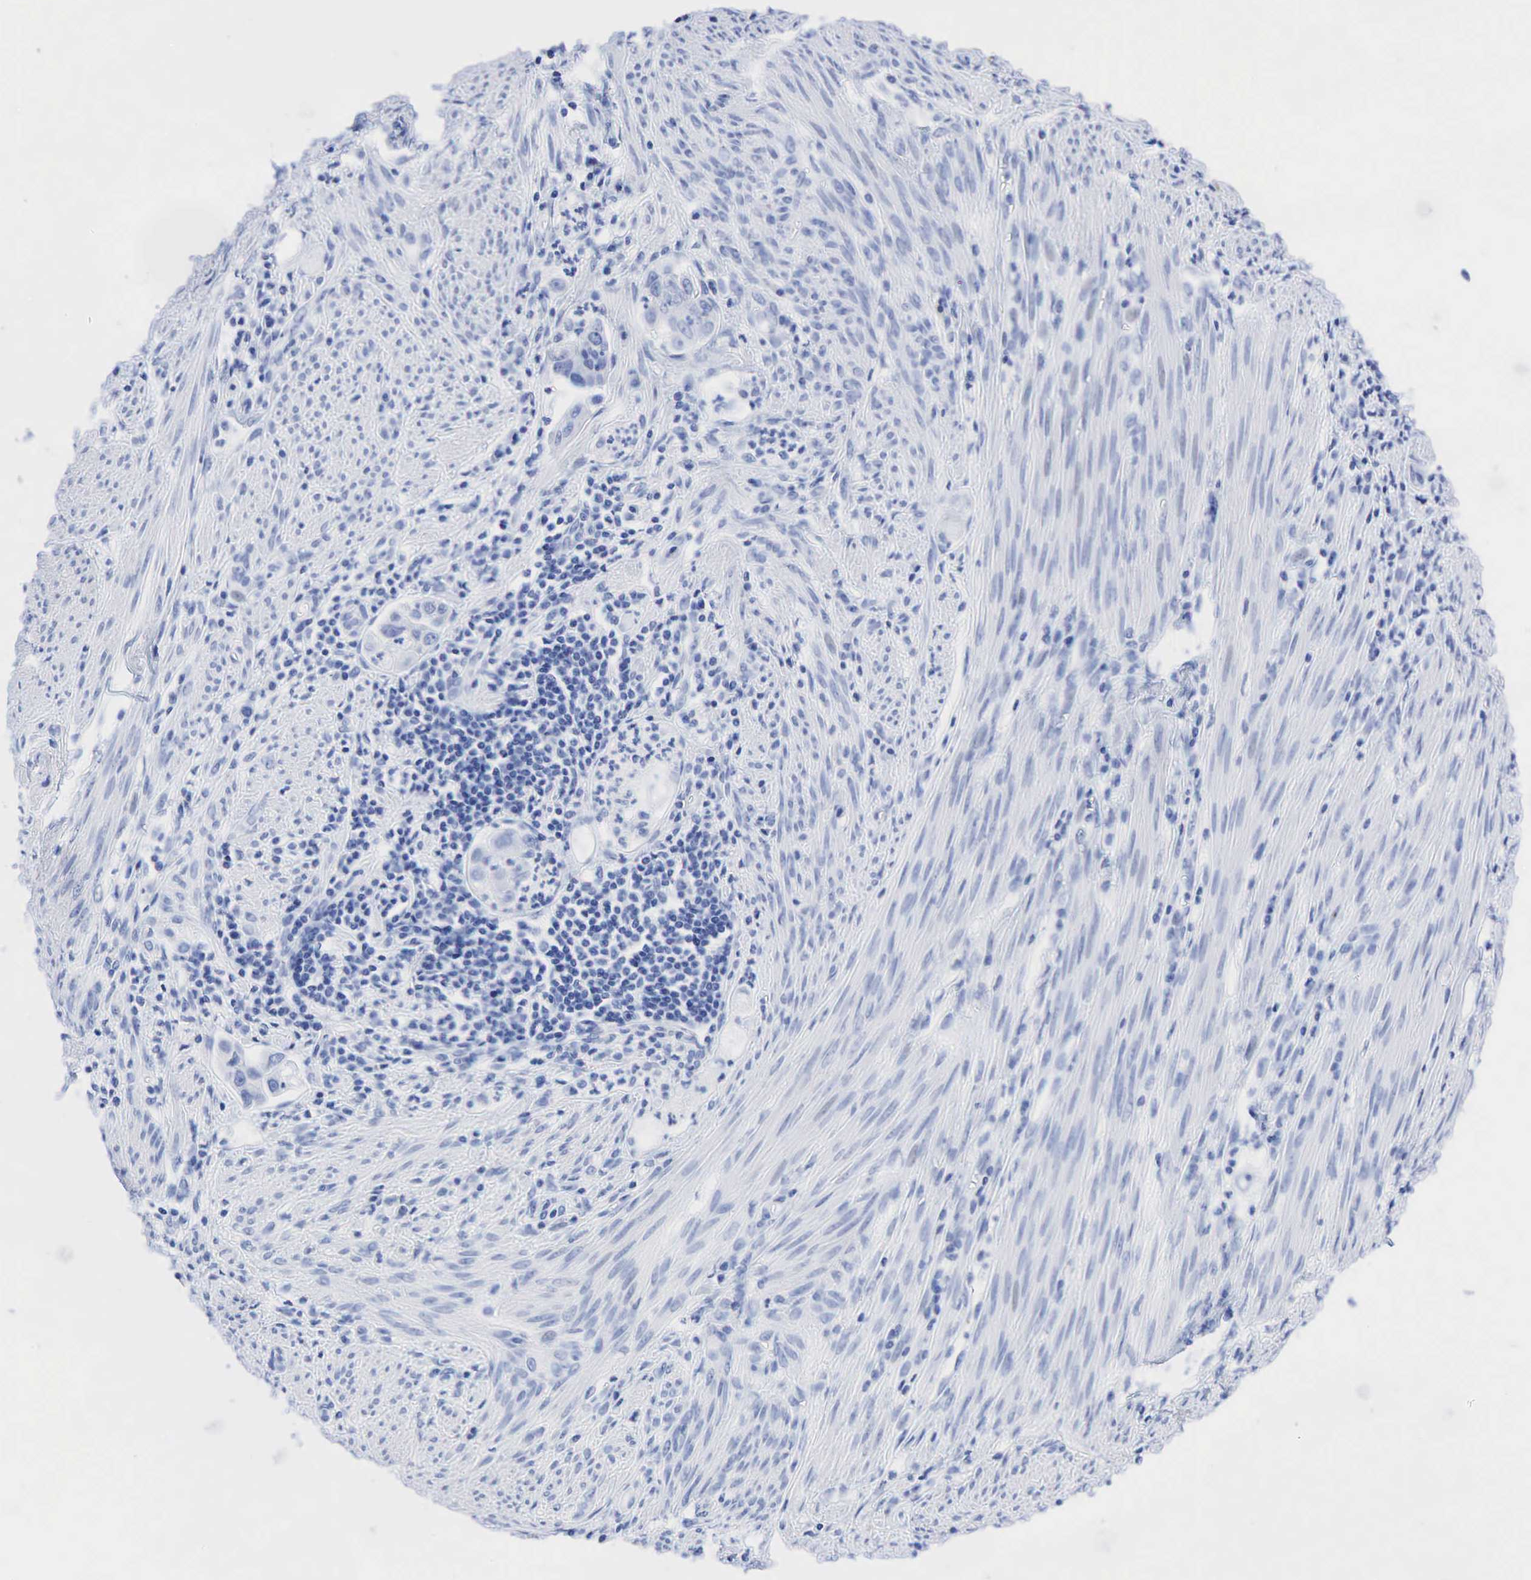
{"staining": {"intensity": "negative", "quantity": "none", "location": "none"}, "tissue": "endometrial cancer", "cell_type": "Tumor cells", "image_type": "cancer", "snomed": [{"axis": "morphology", "description": "Adenocarcinoma, NOS"}, {"axis": "topography", "description": "Endometrium"}], "caption": "This is a histopathology image of immunohistochemistry staining of adenocarcinoma (endometrial), which shows no expression in tumor cells. (DAB (3,3'-diaminobenzidine) immunohistochemistry (IHC) with hematoxylin counter stain).", "gene": "NKX2-1", "patient": {"sex": "female", "age": 75}}